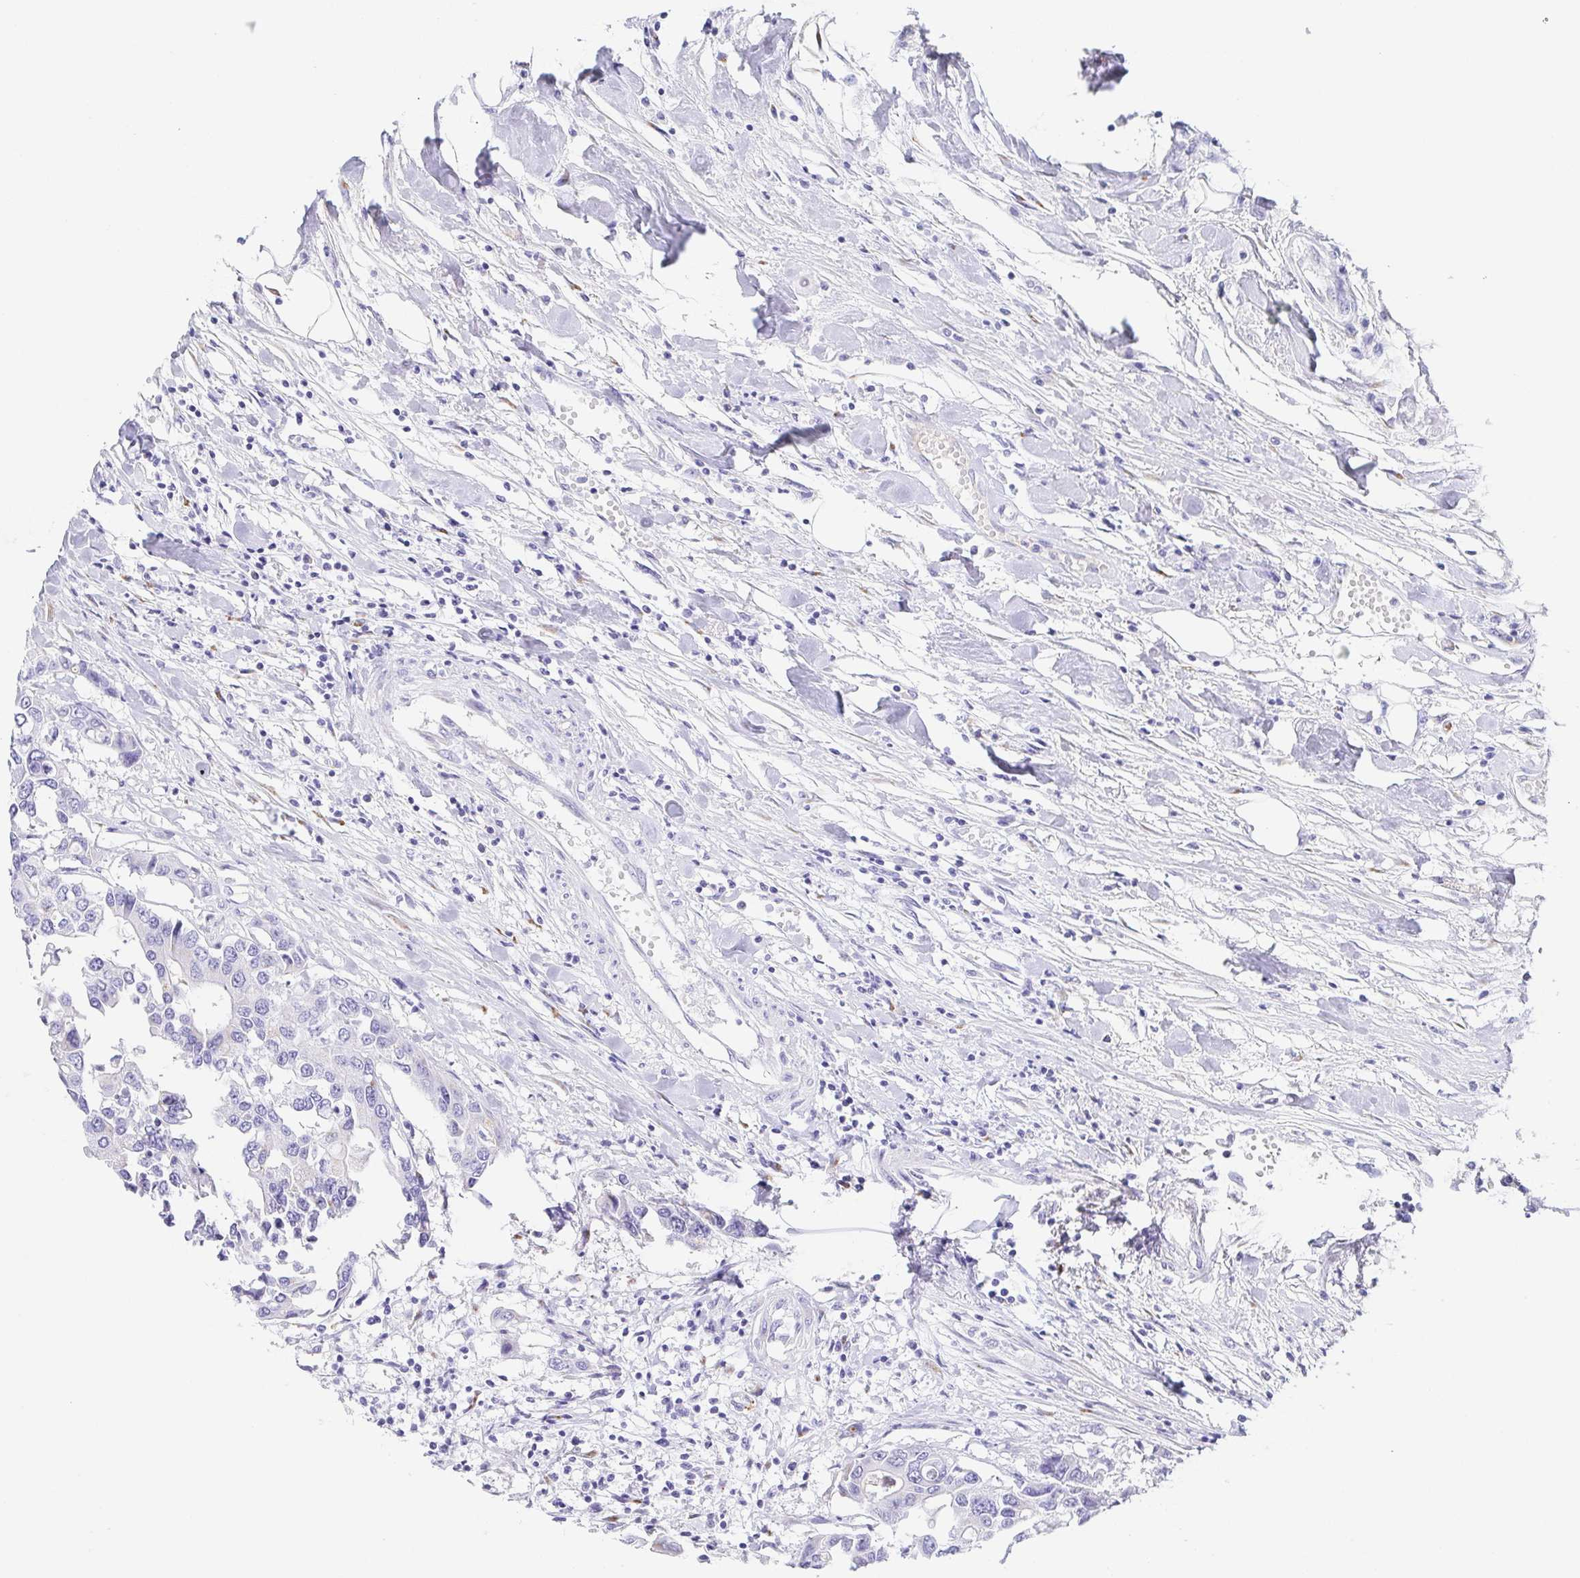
{"staining": {"intensity": "negative", "quantity": "none", "location": "none"}, "tissue": "colorectal cancer", "cell_type": "Tumor cells", "image_type": "cancer", "snomed": [{"axis": "morphology", "description": "Adenocarcinoma, NOS"}, {"axis": "topography", "description": "Colon"}], "caption": "The micrograph shows no staining of tumor cells in colorectal adenocarcinoma. (DAB (3,3'-diaminobenzidine) IHC with hematoxylin counter stain).", "gene": "LDLRAD1", "patient": {"sex": "male", "age": 77}}